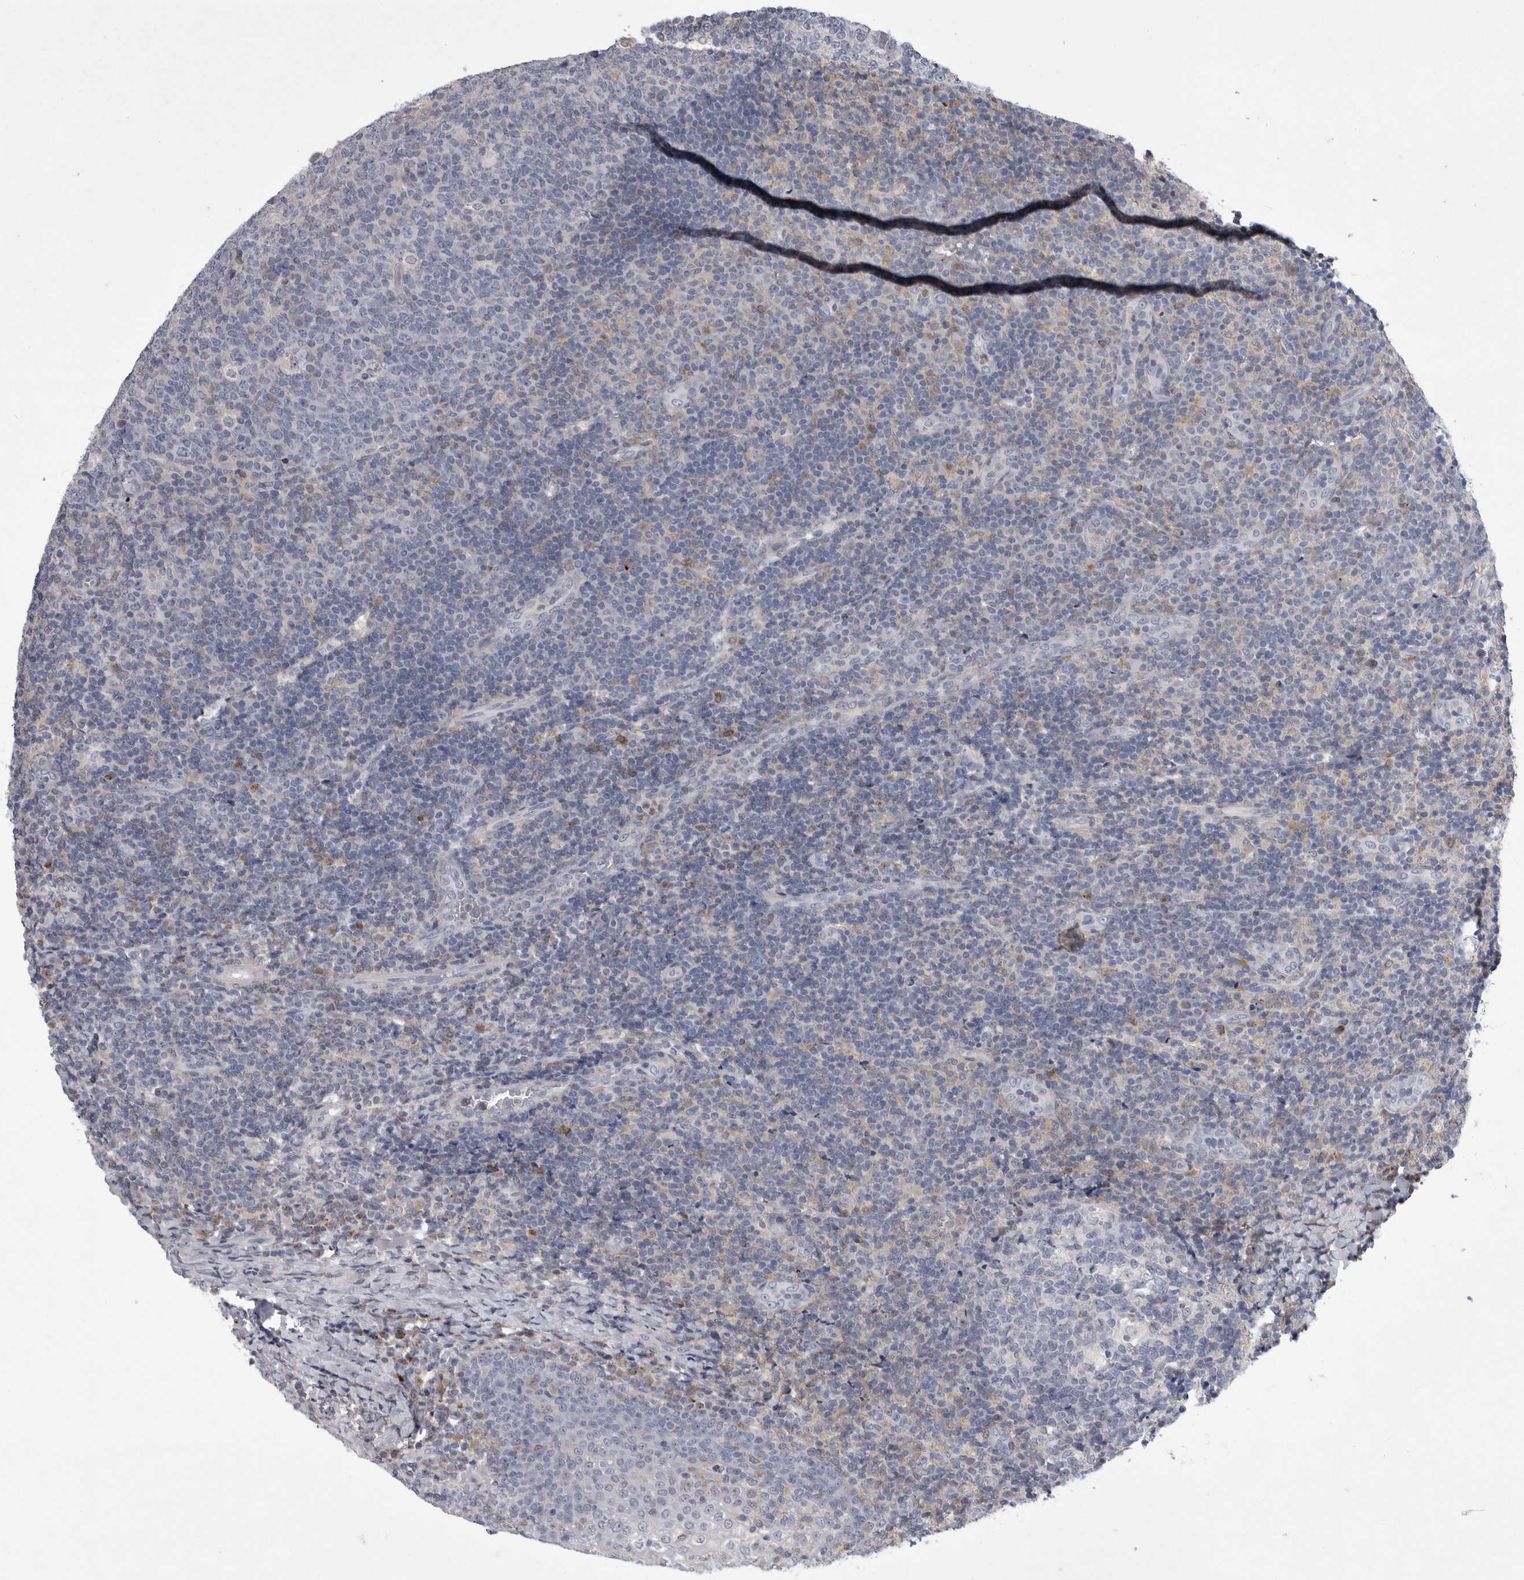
{"staining": {"intensity": "negative", "quantity": "none", "location": "none"}, "tissue": "tonsil", "cell_type": "Germinal center cells", "image_type": "normal", "snomed": [{"axis": "morphology", "description": "Normal tissue, NOS"}, {"axis": "topography", "description": "Tonsil"}], "caption": "Immunohistochemistry histopathology image of normal tonsil stained for a protein (brown), which reveals no staining in germinal center cells.", "gene": "SIGLEC10", "patient": {"sex": "female", "age": 19}}